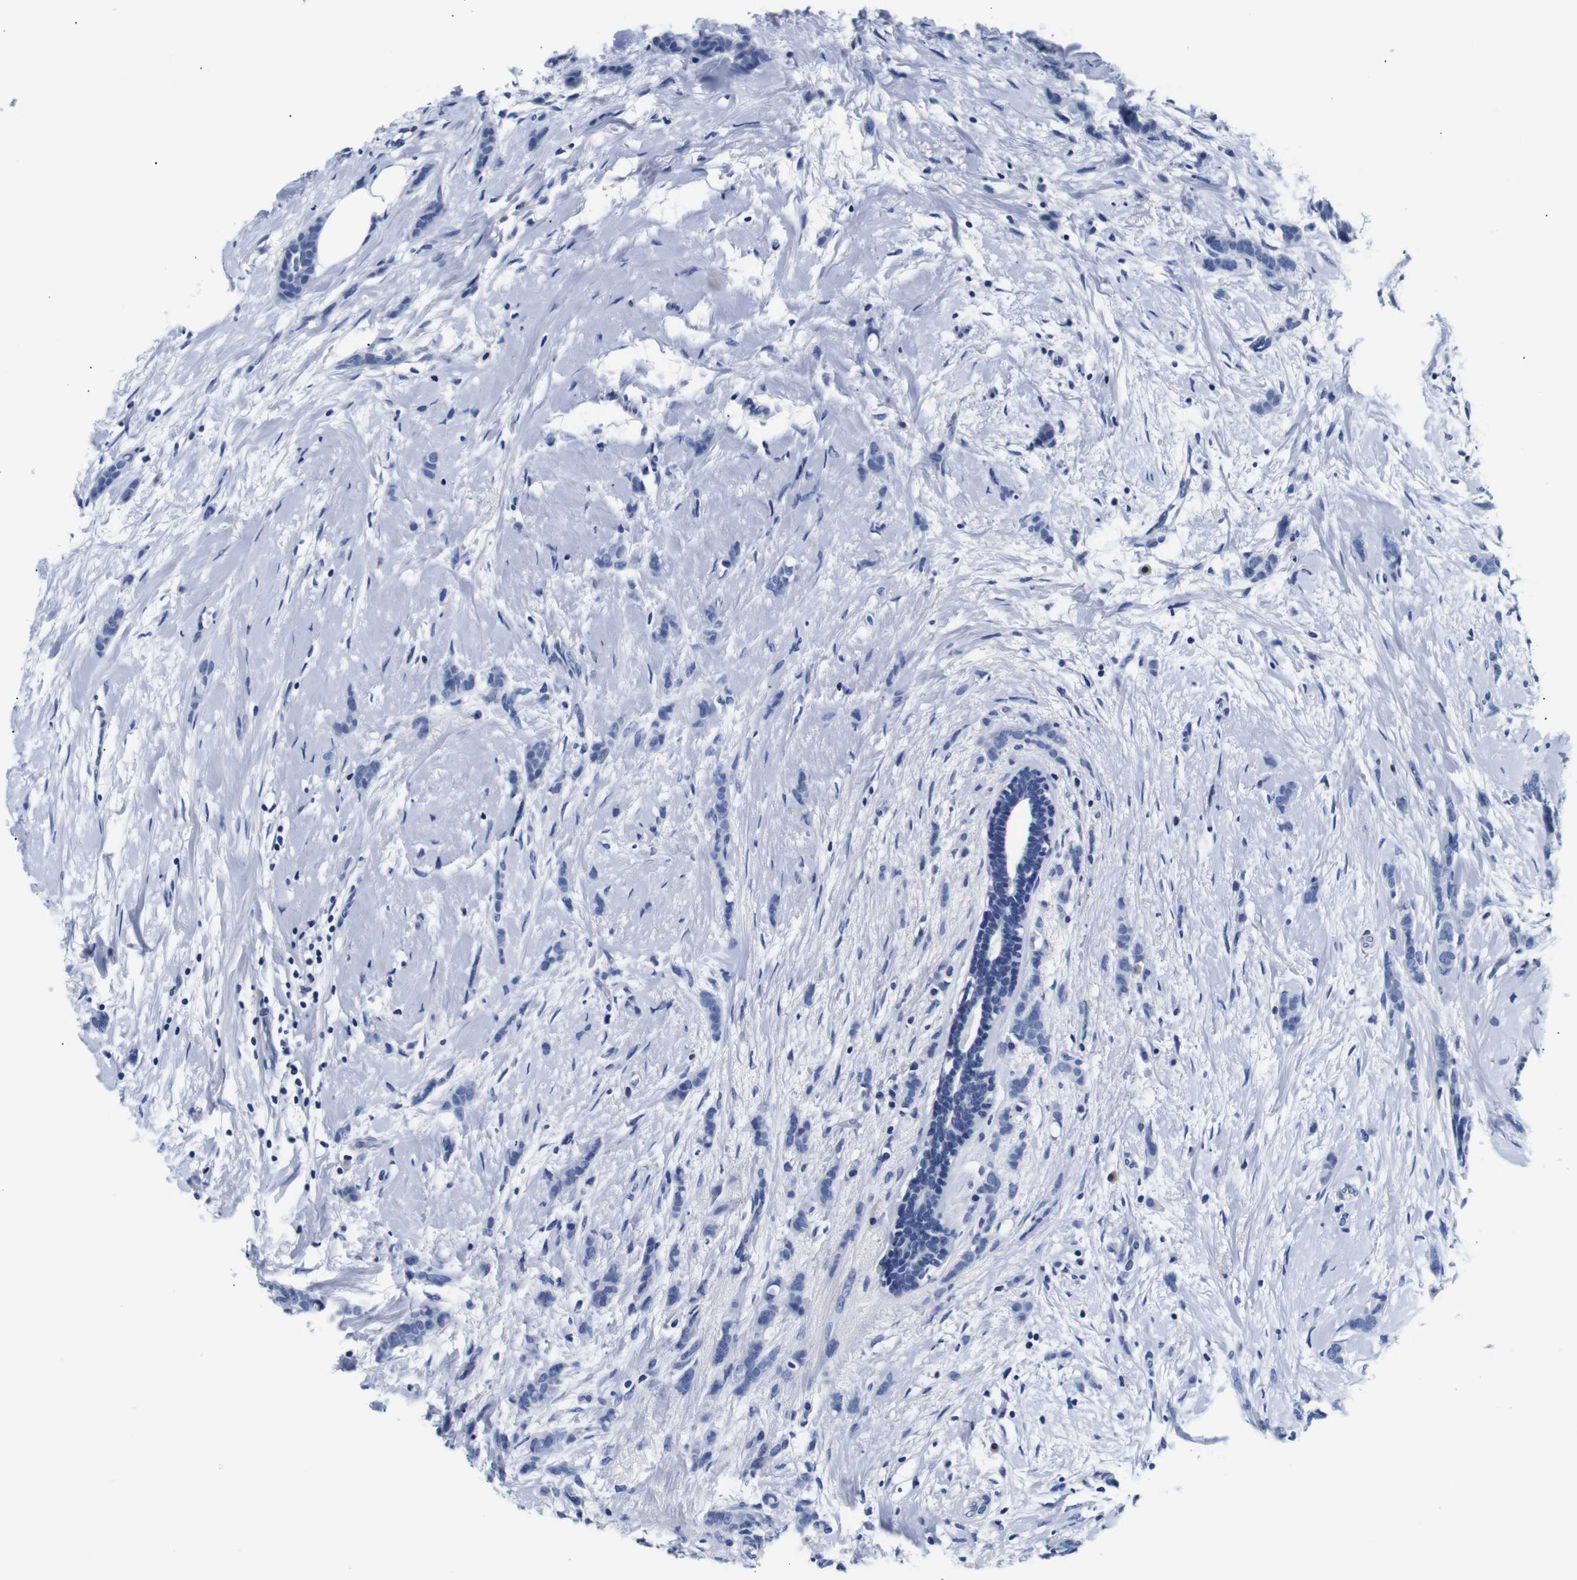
{"staining": {"intensity": "negative", "quantity": "none", "location": "none"}, "tissue": "breast cancer", "cell_type": "Tumor cells", "image_type": "cancer", "snomed": [{"axis": "morphology", "description": "Lobular carcinoma, in situ"}, {"axis": "morphology", "description": "Lobular carcinoma"}, {"axis": "topography", "description": "Breast"}], "caption": "Tumor cells are negative for brown protein staining in lobular carcinoma (breast). Brightfield microscopy of IHC stained with DAB (brown) and hematoxylin (blue), captured at high magnification.", "gene": "GAP43", "patient": {"sex": "female", "age": 41}}